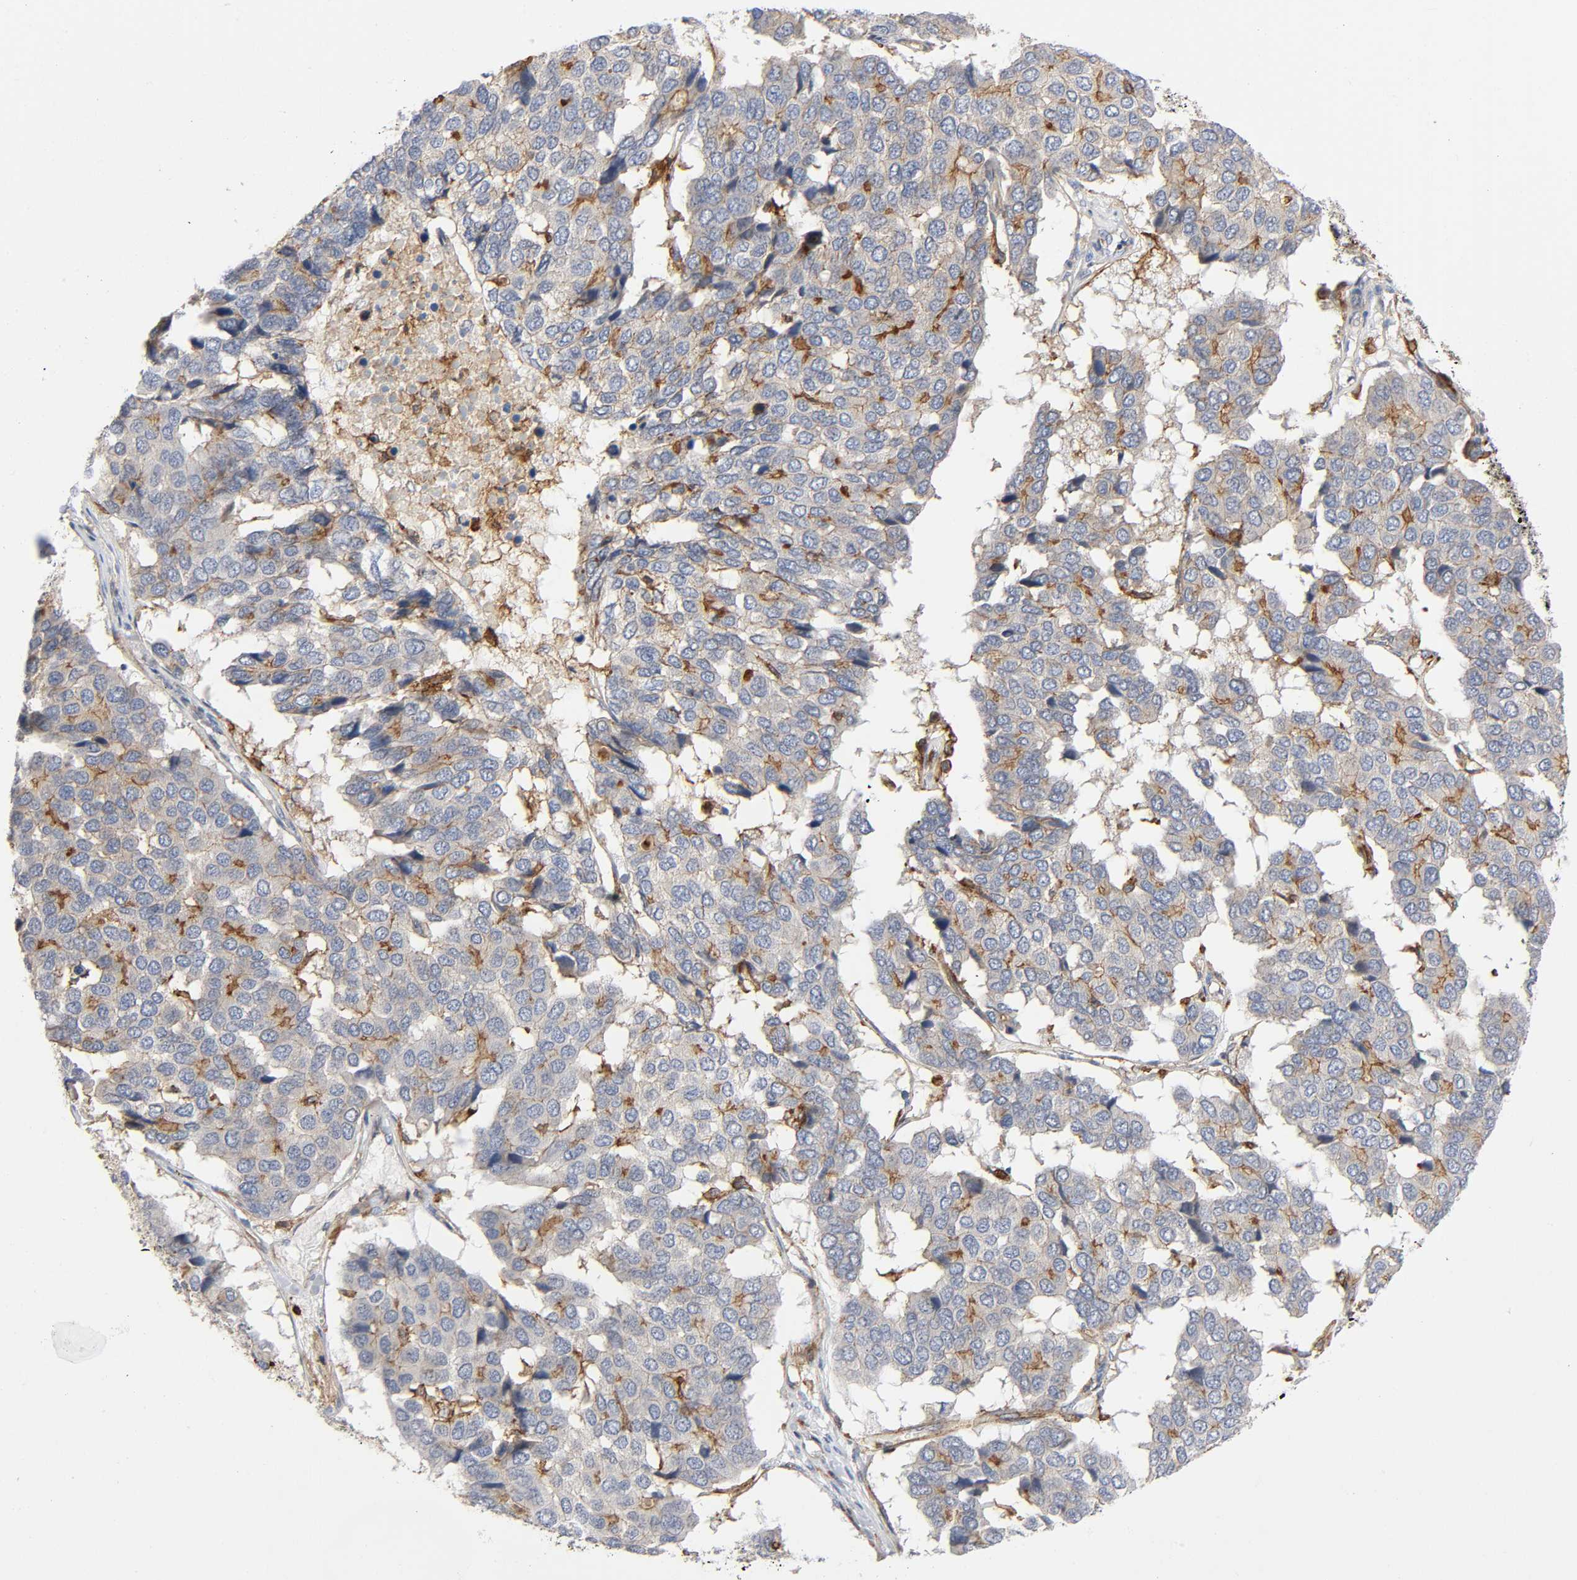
{"staining": {"intensity": "negative", "quantity": "none", "location": "none"}, "tissue": "pancreatic cancer", "cell_type": "Tumor cells", "image_type": "cancer", "snomed": [{"axis": "morphology", "description": "Adenocarcinoma, NOS"}, {"axis": "topography", "description": "Pancreas"}], "caption": "Immunohistochemistry histopathology image of pancreatic cancer (adenocarcinoma) stained for a protein (brown), which demonstrates no positivity in tumor cells.", "gene": "LYN", "patient": {"sex": "male", "age": 50}}